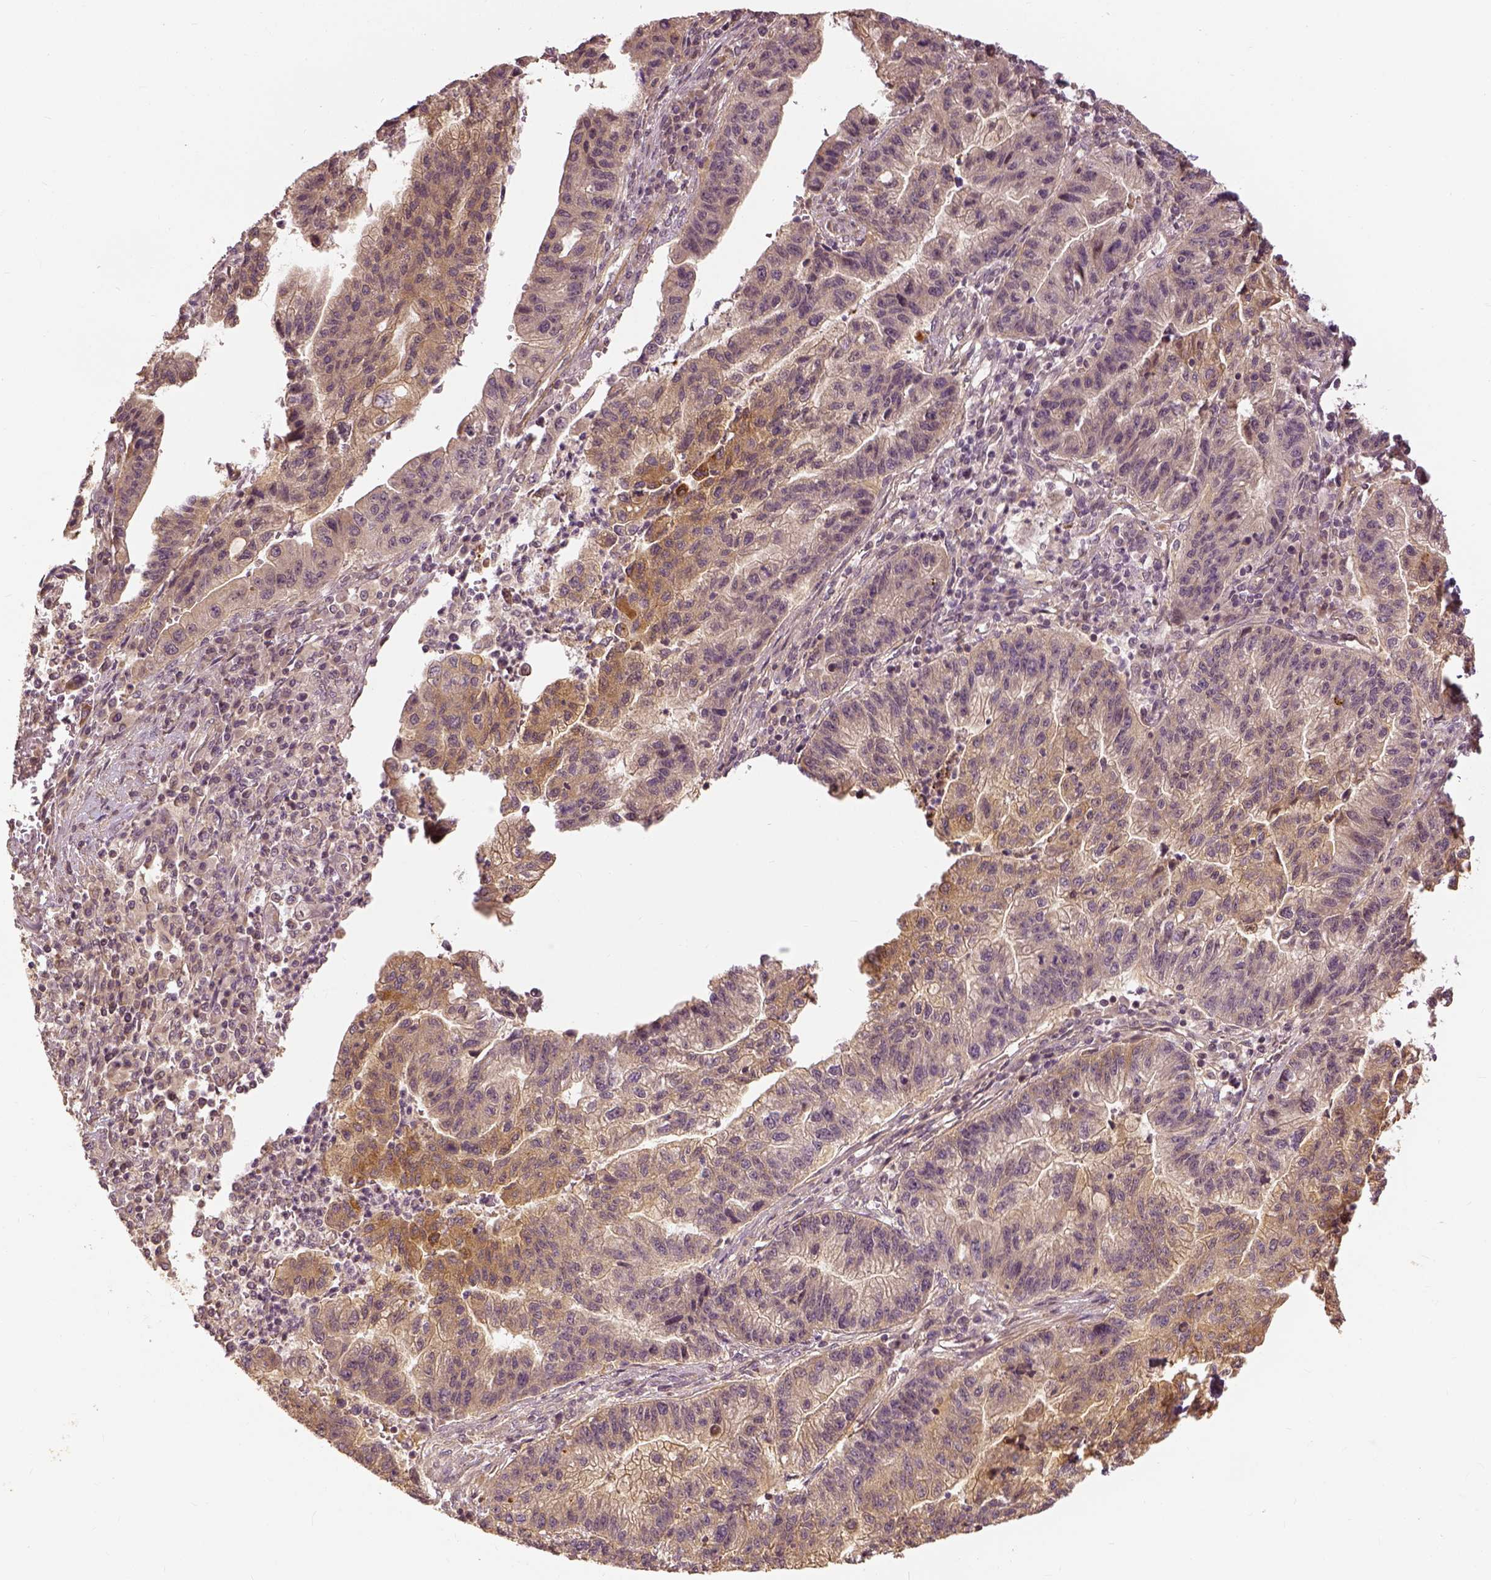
{"staining": {"intensity": "moderate", "quantity": "25%-75%", "location": "cytoplasmic/membranous"}, "tissue": "stomach cancer", "cell_type": "Tumor cells", "image_type": "cancer", "snomed": [{"axis": "morphology", "description": "Adenocarcinoma, NOS"}, {"axis": "topography", "description": "Stomach"}], "caption": "IHC photomicrograph of neoplastic tissue: human stomach cancer (adenocarcinoma) stained using IHC displays medium levels of moderate protein expression localized specifically in the cytoplasmic/membranous of tumor cells, appearing as a cytoplasmic/membranous brown color.", "gene": "VEGFA", "patient": {"sex": "male", "age": 83}}